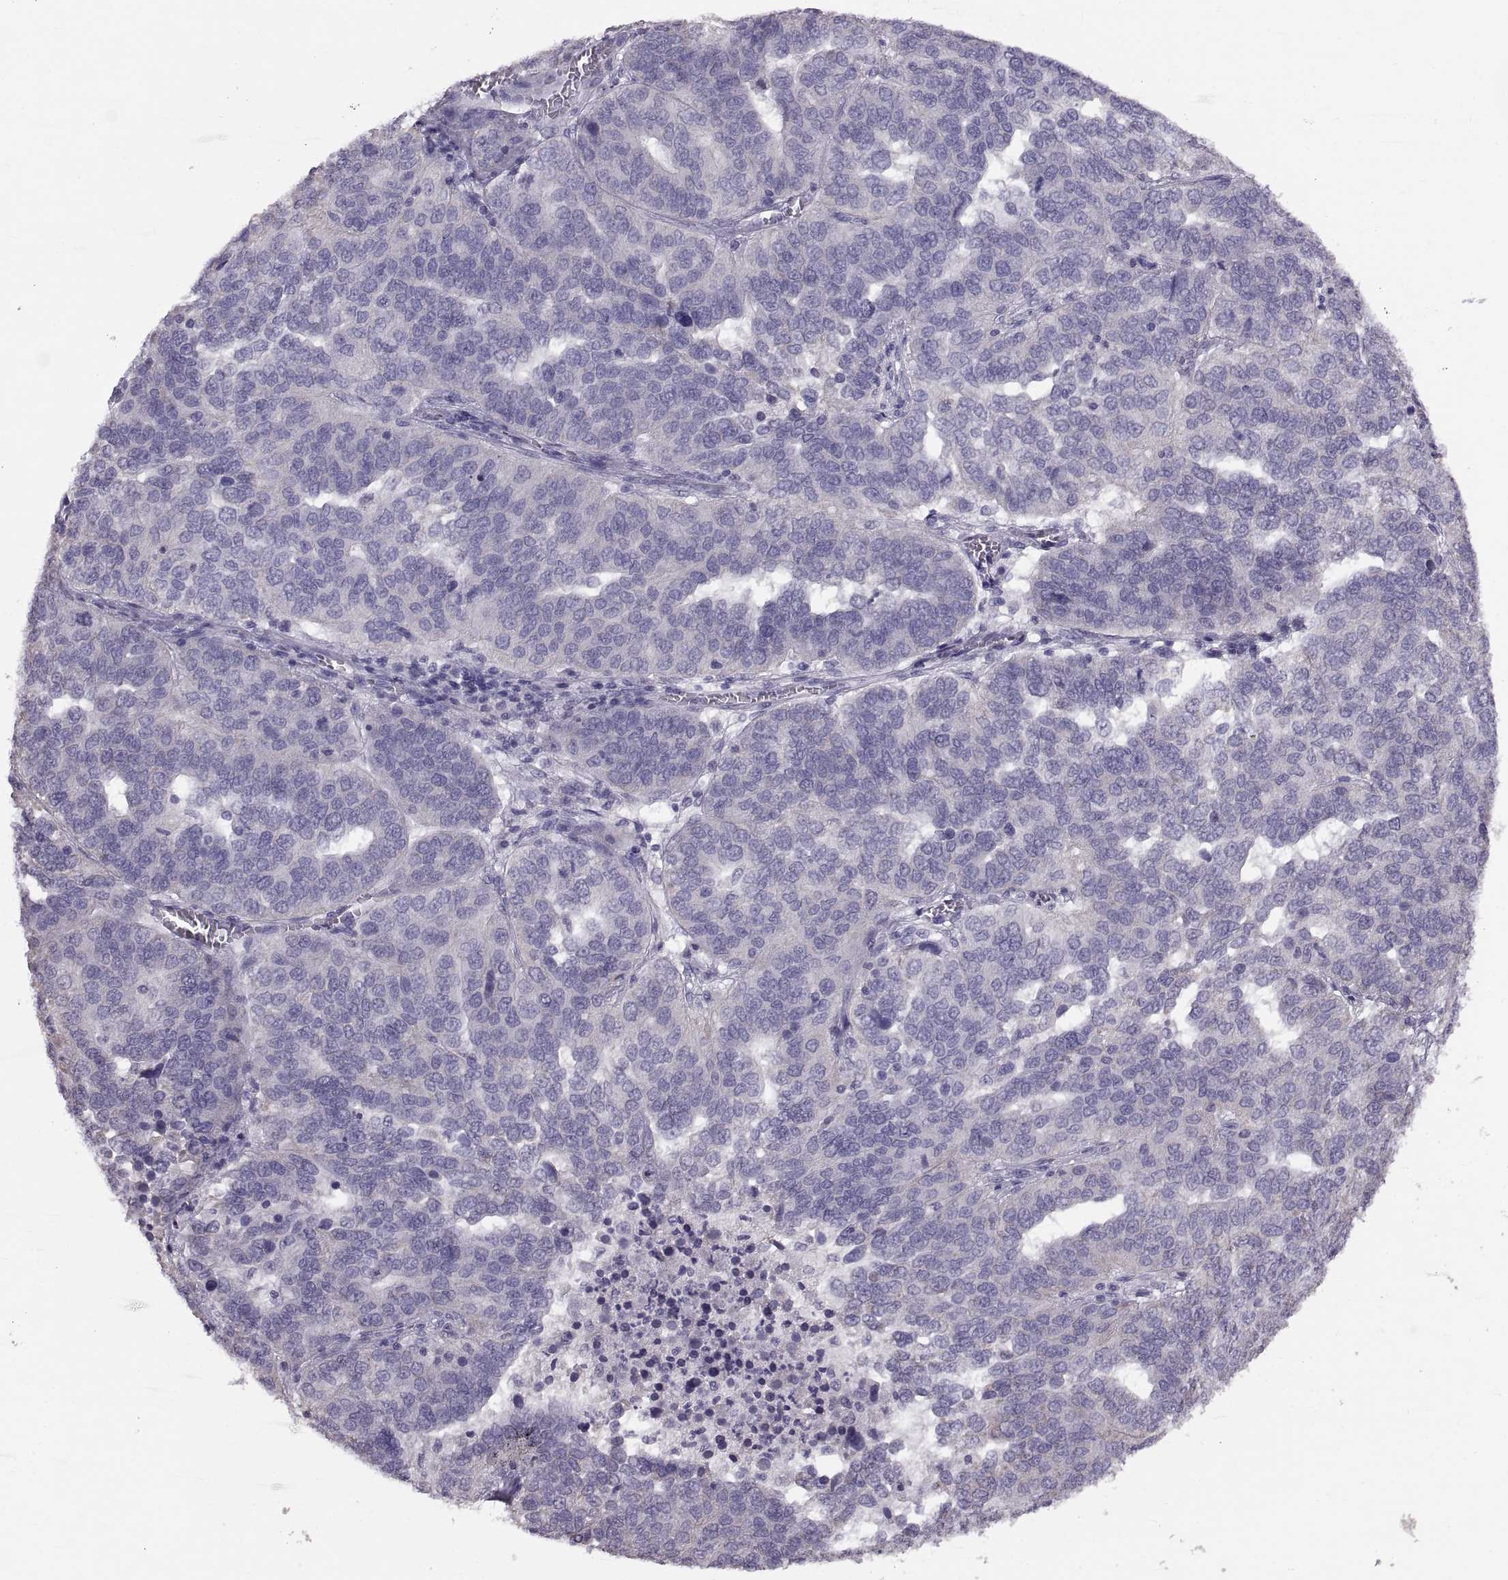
{"staining": {"intensity": "negative", "quantity": "none", "location": "none"}, "tissue": "ovarian cancer", "cell_type": "Tumor cells", "image_type": "cancer", "snomed": [{"axis": "morphology", "description": "Carcinoma, endometroid"}, {"axis": "topography", "description": "Soft tissue"}, {"axis": "topography", "description": "Ovary"}], "caption": "DAB (3,3'-diaminobenzidine) immunohistochemical staining of ovarian cancer (endometroid carcinoma) reveals no significant expression in tumor cells.", "gene": "WBP2NL", "patient": {"sex": "female", "age": 52}}